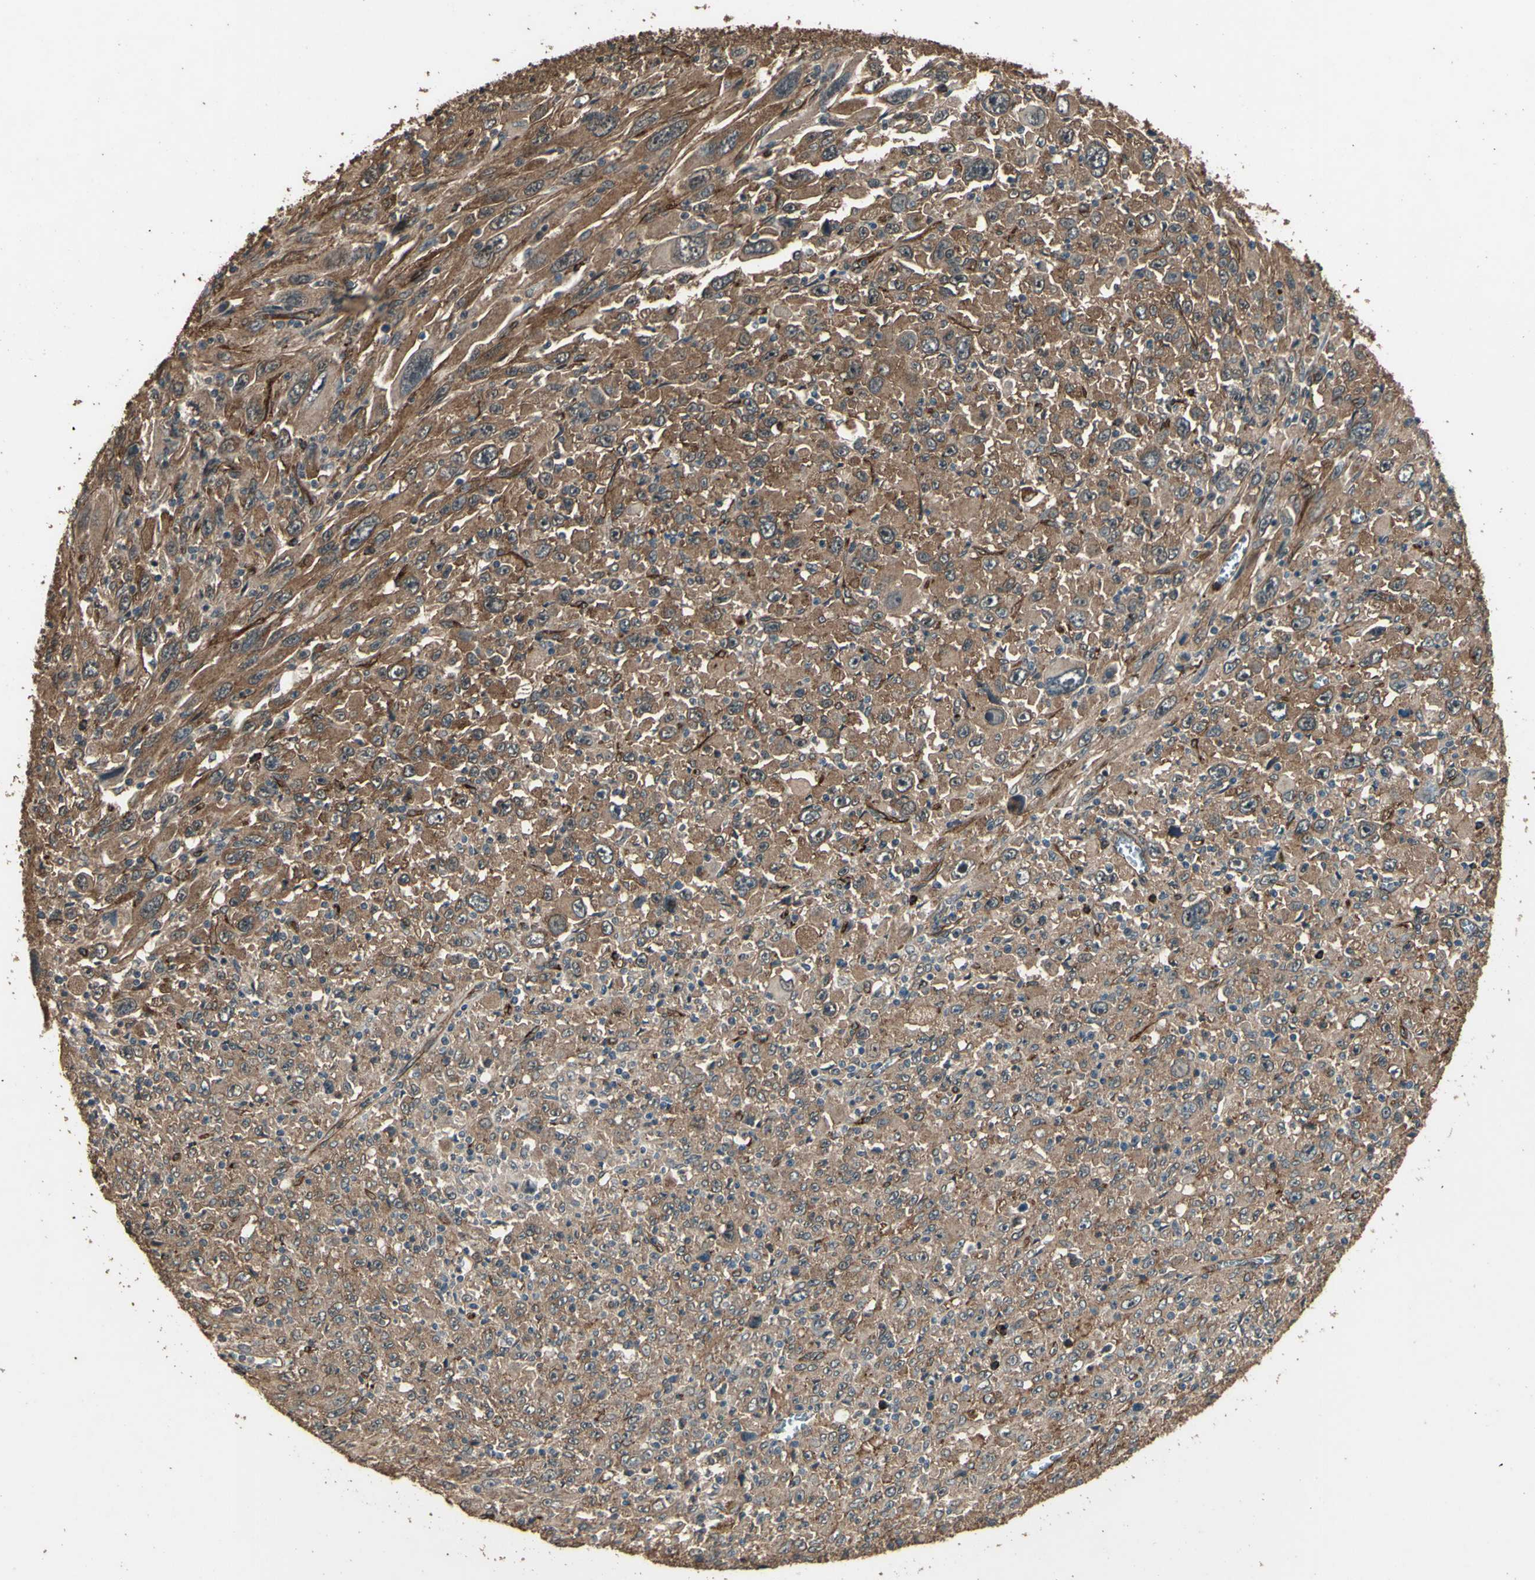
{"staining": {"intensity": "moderate", "quantity": ">75%", "location": "cytoplasmic/membranous"}, "tissue": "melanoma", "cell_type": "Tumor cells", "image_type": "cancer", "snomed": [{"axis": "morphology", "description": "Malignant melanoma, Metastatic site"}, {"axis": "topography", "description": "Skin"}], "caption": "A photomicrograph showing moderate cytoplasmic/membranous staining in approximately >75% of tumor cells in malignant melanoma (metastatic site), as visualized by brown immunohistochemical staining.", "gene": "TSPO", "patient": {"sex": "female", "age": 56}}